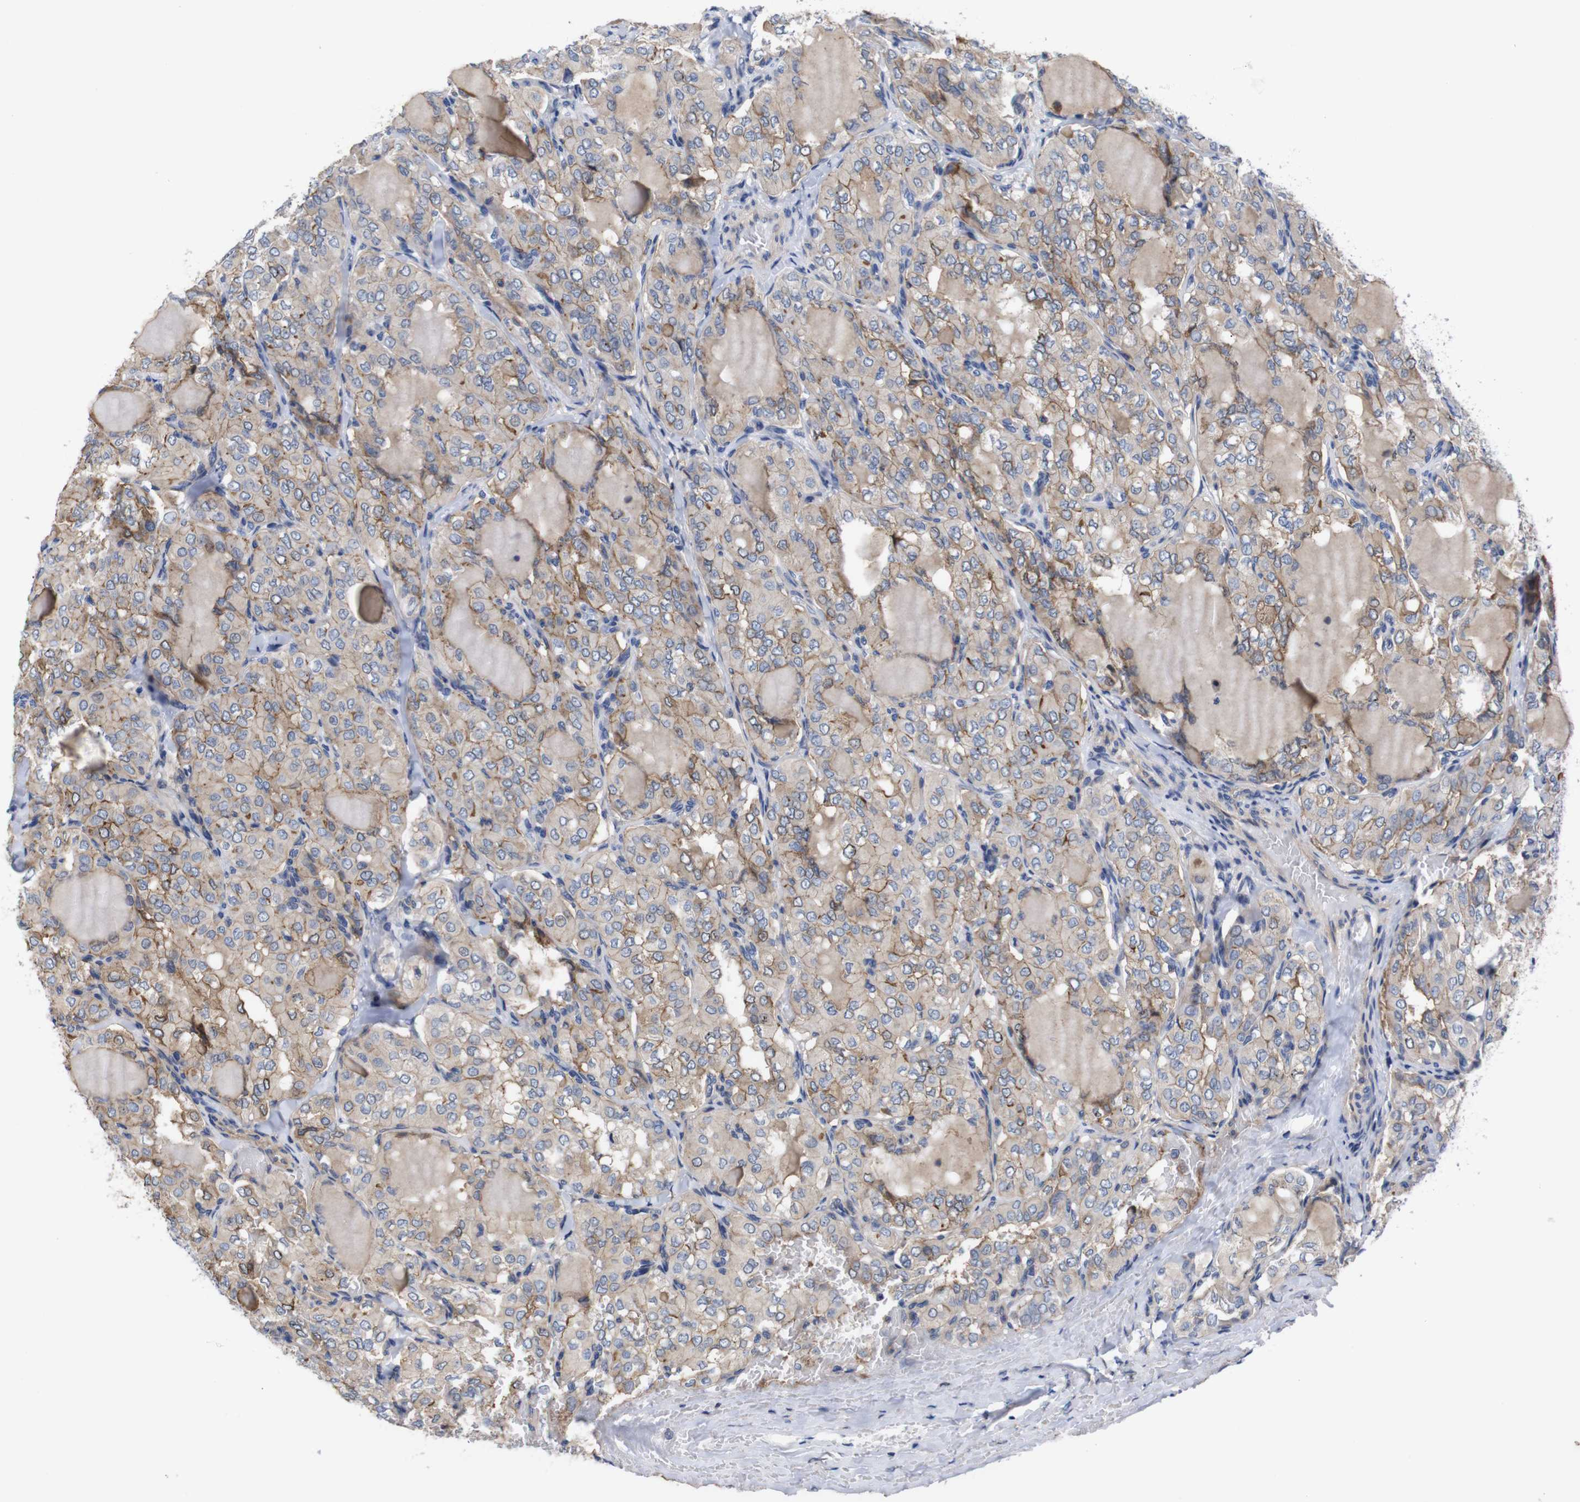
{"staining": {"intensity": "weak", "quantity": ">75%", "location": "cytoplasmic/membranous"}, "tissue": "thyroid cancer", "cell_type": "Tumor cells", "image_type": "cancer", "snomed": [{"axis": "morphology", "description": "Papillary adenocarcinoma, NOS"}, {"axis": "topography", "description": "Thyroid gland"}], "caption": "A low amount of weak cytoplasmic/membranous positivity is identified in approximately >75% of tumor cells in thyroid papillary adenocarcinoma tissue. Using DAB (brown) and hematoxylin (blue) stains, captured at high magnification using brightfield microscopy.", "gene": "USH1C", "patient": {"sex": "male", "age": 20}}